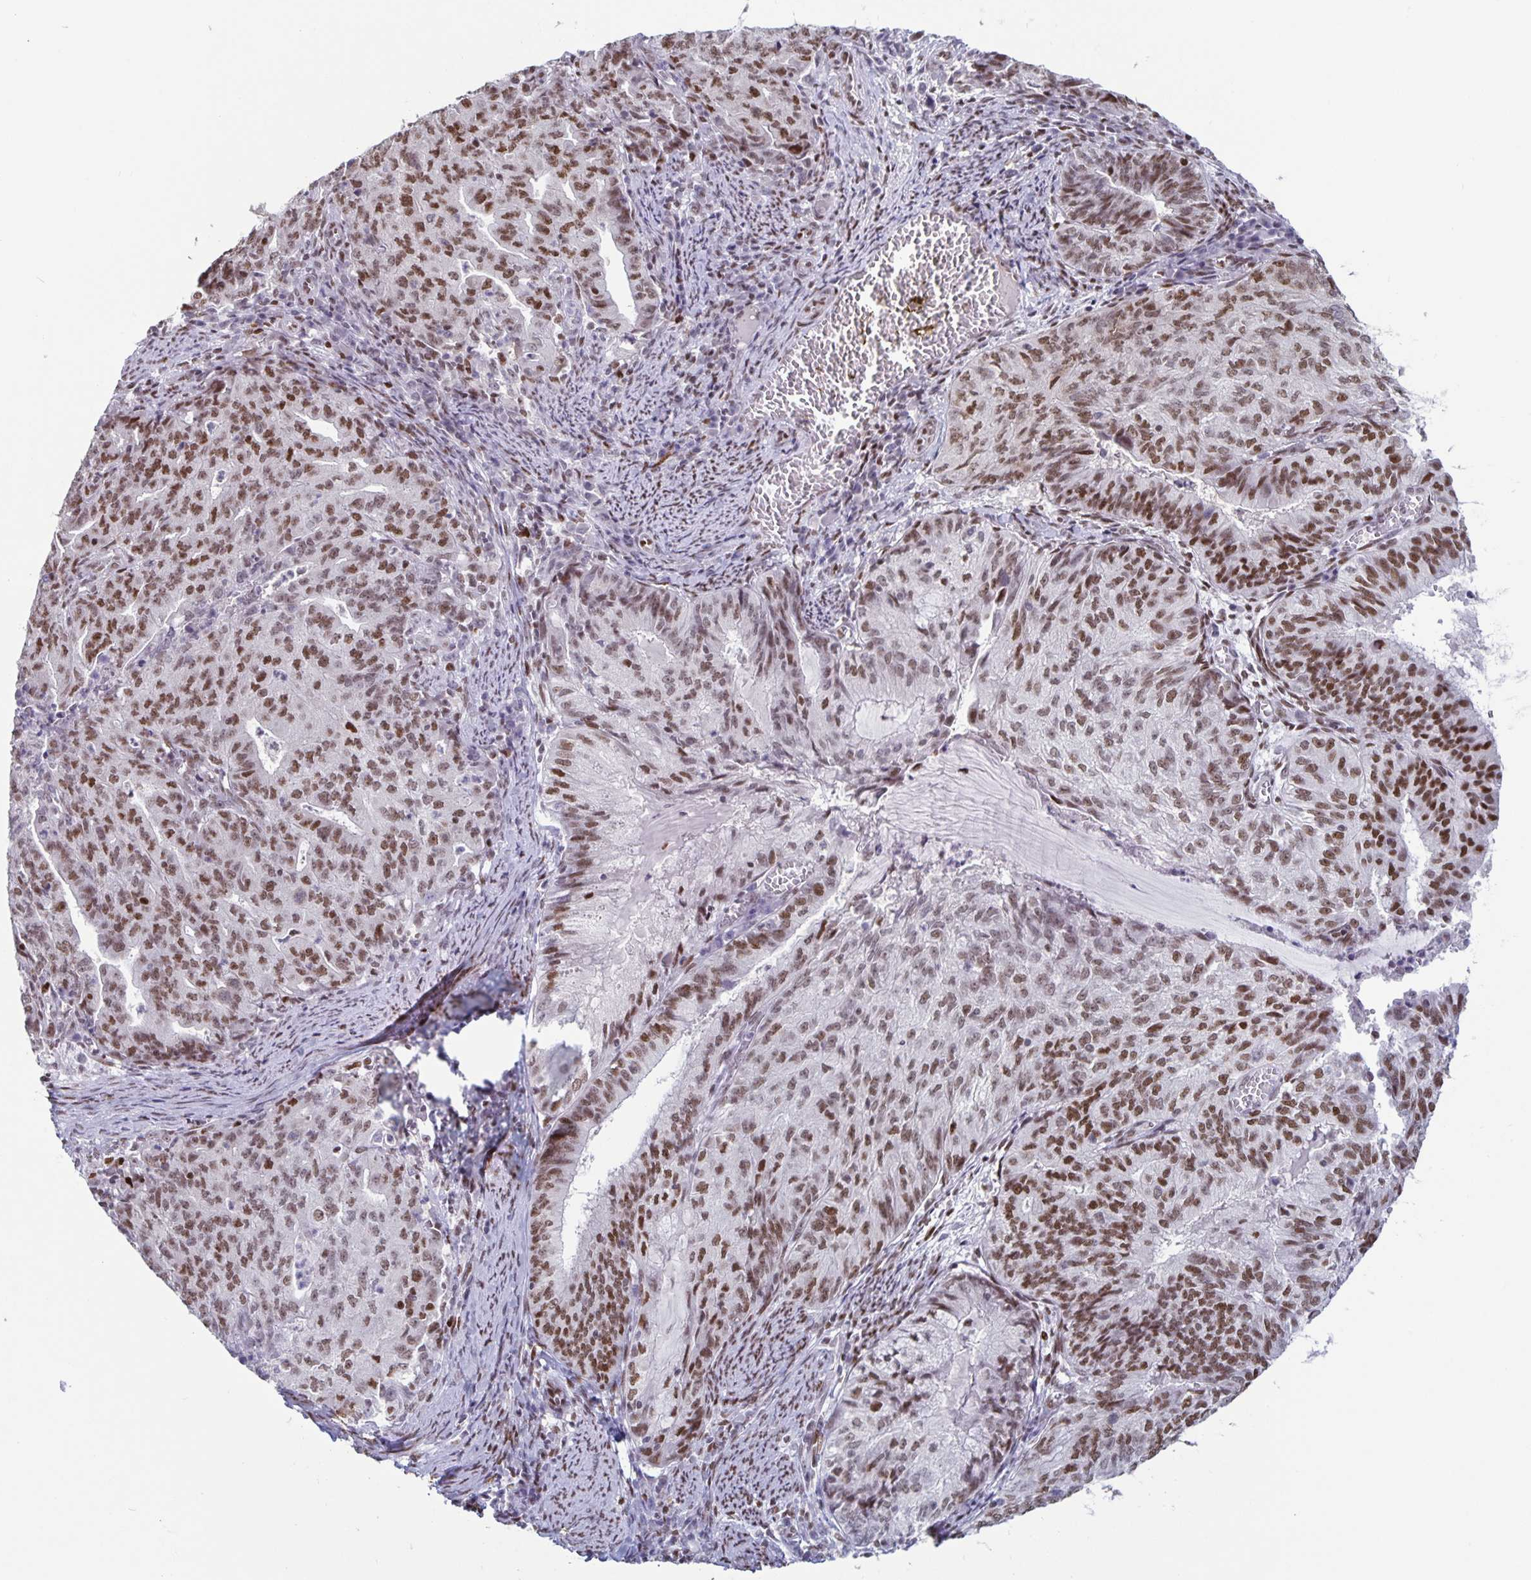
{"staining": {"intensity": "moderate", "quantity": ">75%", "location": "nuclear"}, "tissue": "endometrial cancer", "cell_type": "Tumor cells", "image_type": "cancer", "snomed": [{"axis": "morphology", "description": "Adenocarcinoma, NOS"}, {"axis": "topography", "description": "Endometrium"}], "caption": "Tumor cells demonstrate moderate nuclear positivity in about >75% of cells in endometrial adenocarcinoma. (DAB IHC with brightfield microscopy, high magnification).", "gene": "JUND", "patient": {"sex": "female", "age": 82}}